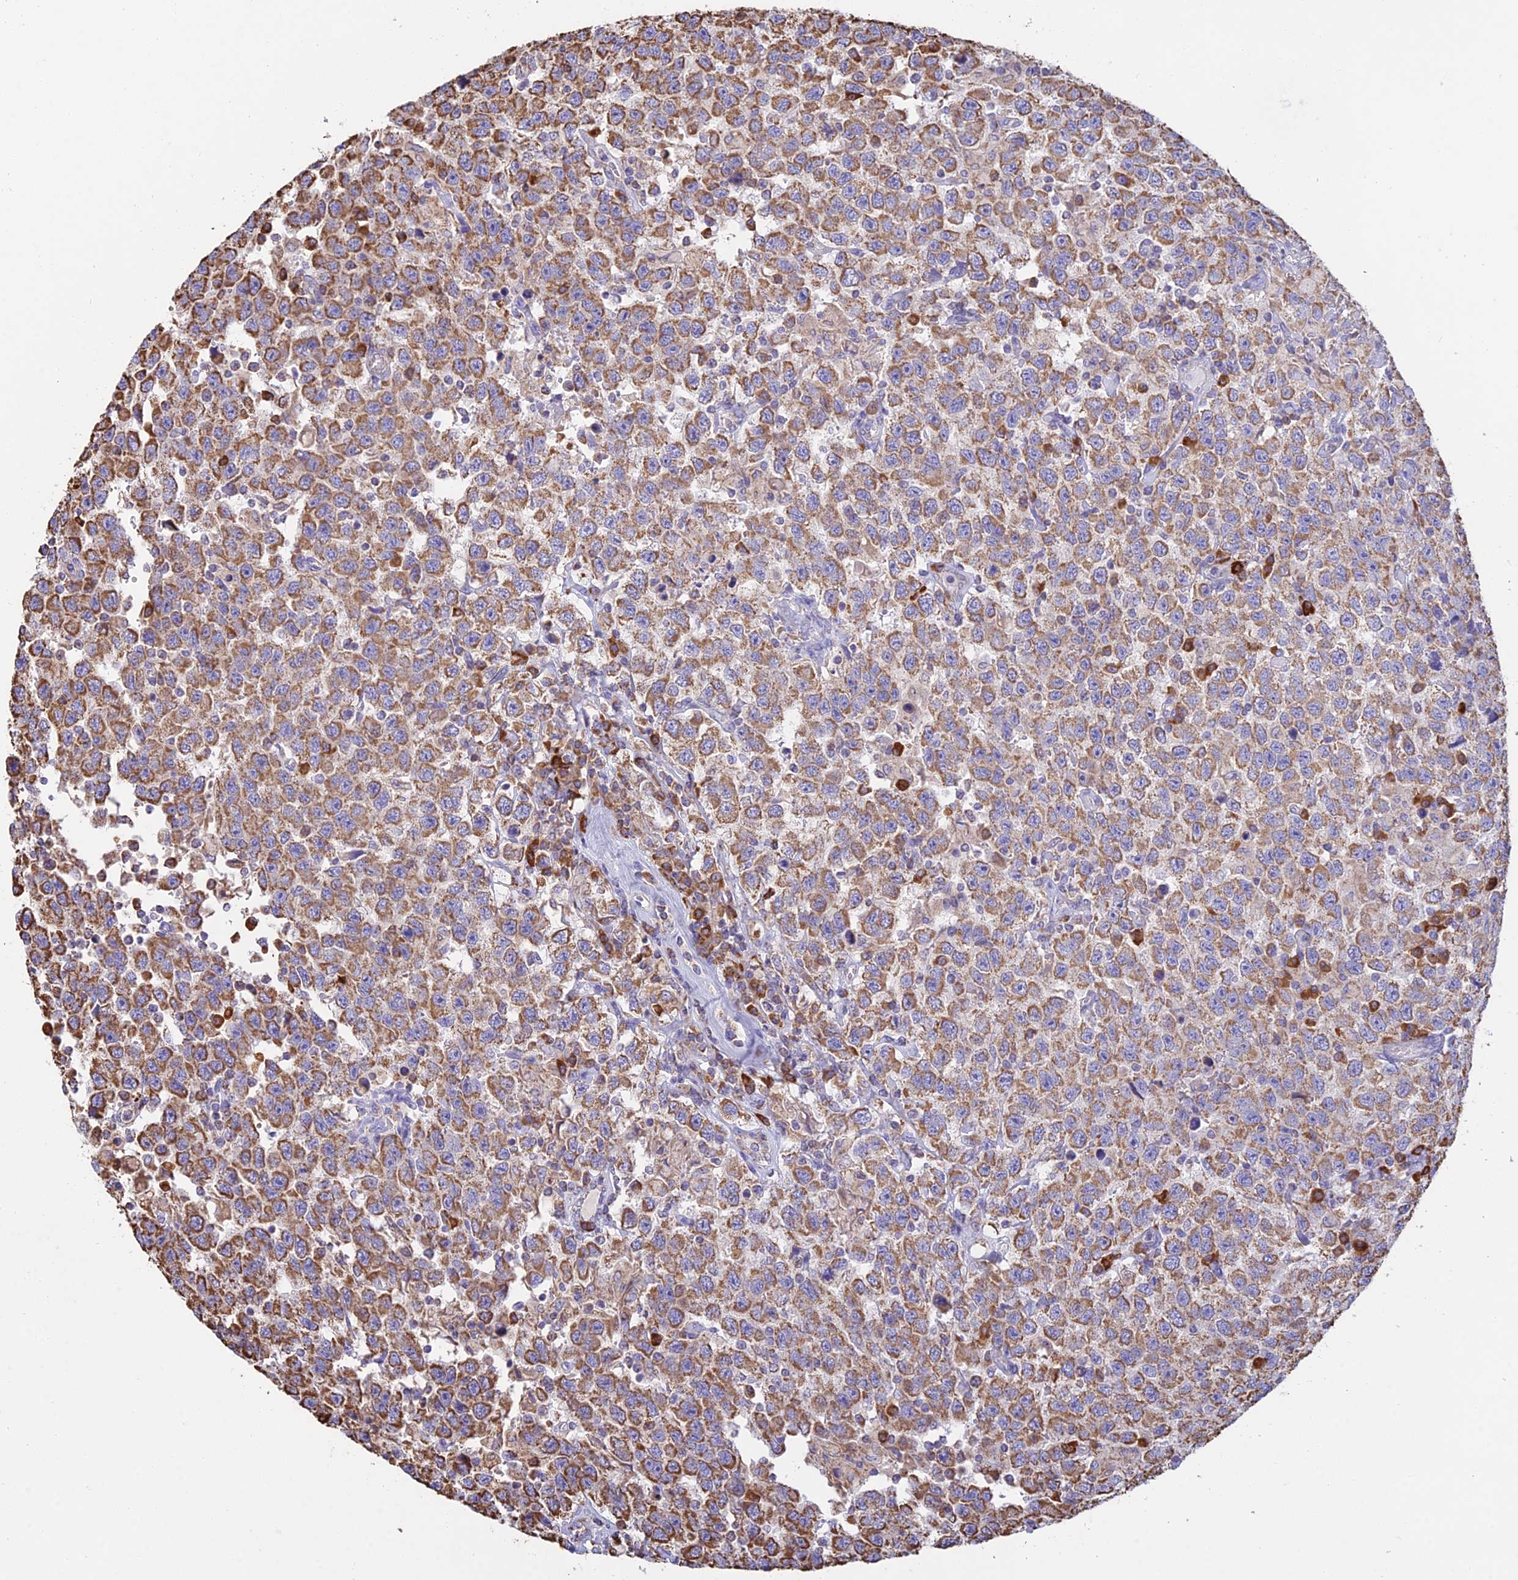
{"staining": {"intensity": "moderate", "quantity": ">75%", "location": "cytoplasmic/membranous"}, "tissue": "testis cancer", "cell_type": "Tumor cells", "image_type": "cancer", "snomed": [{"axis": "morphology", "description": "Seminoma, NOS"}, {"axis": "topography", "description": "Testis"}], "caption": "A medium amount of moderate cytoplasmic/membranous positivity is seen in approximately >75% of tumor cells in testis cancer (seminoma) tissue.", "gene": "OR2W3", "patient": {"sex": "male", "age": 41}}